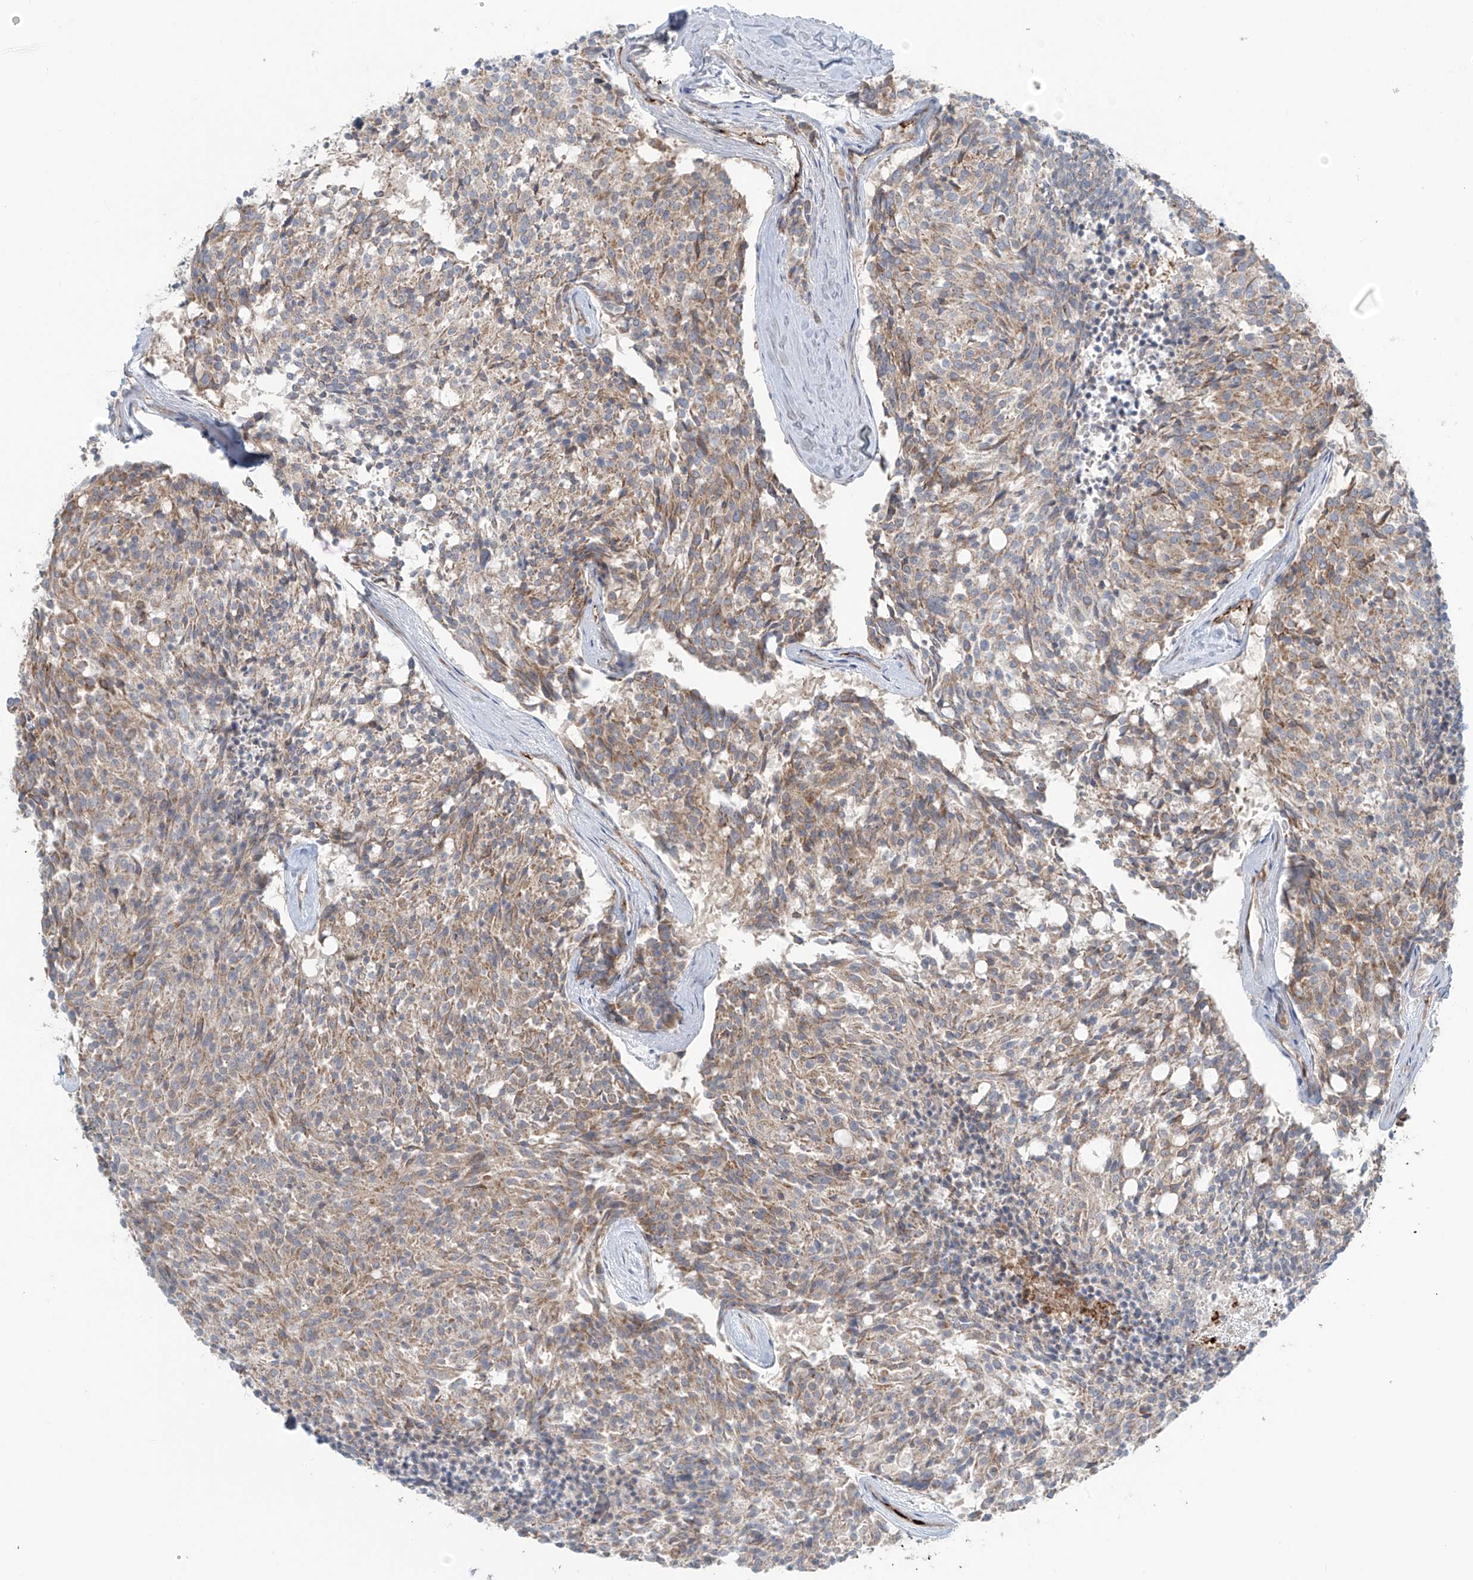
{"staining": {"intensity": "moderate", "quantity": "25%-75%", "location": "cytoplasmic/membranous"}, "tissue": "carcinoid", "cell_type": "Tumor cells", "image_type": "cancer", "snomed": [{"axis": "morphology", "description": "Carcinoid, malignant, NOS"}, {"axis": "topography", "description": "Pancreas"}], "caption": "This photomicrograph exhibits carcinoid stained with immunohistochemistry (IHC) to label a protein in brown. The cytoplasmic/membranous of tumor cells show moderate positivity for the protein. Nuclei are counter-stained blue.", "gene": "LZTS3", "patient": {"sex": "female", "age": 54}}